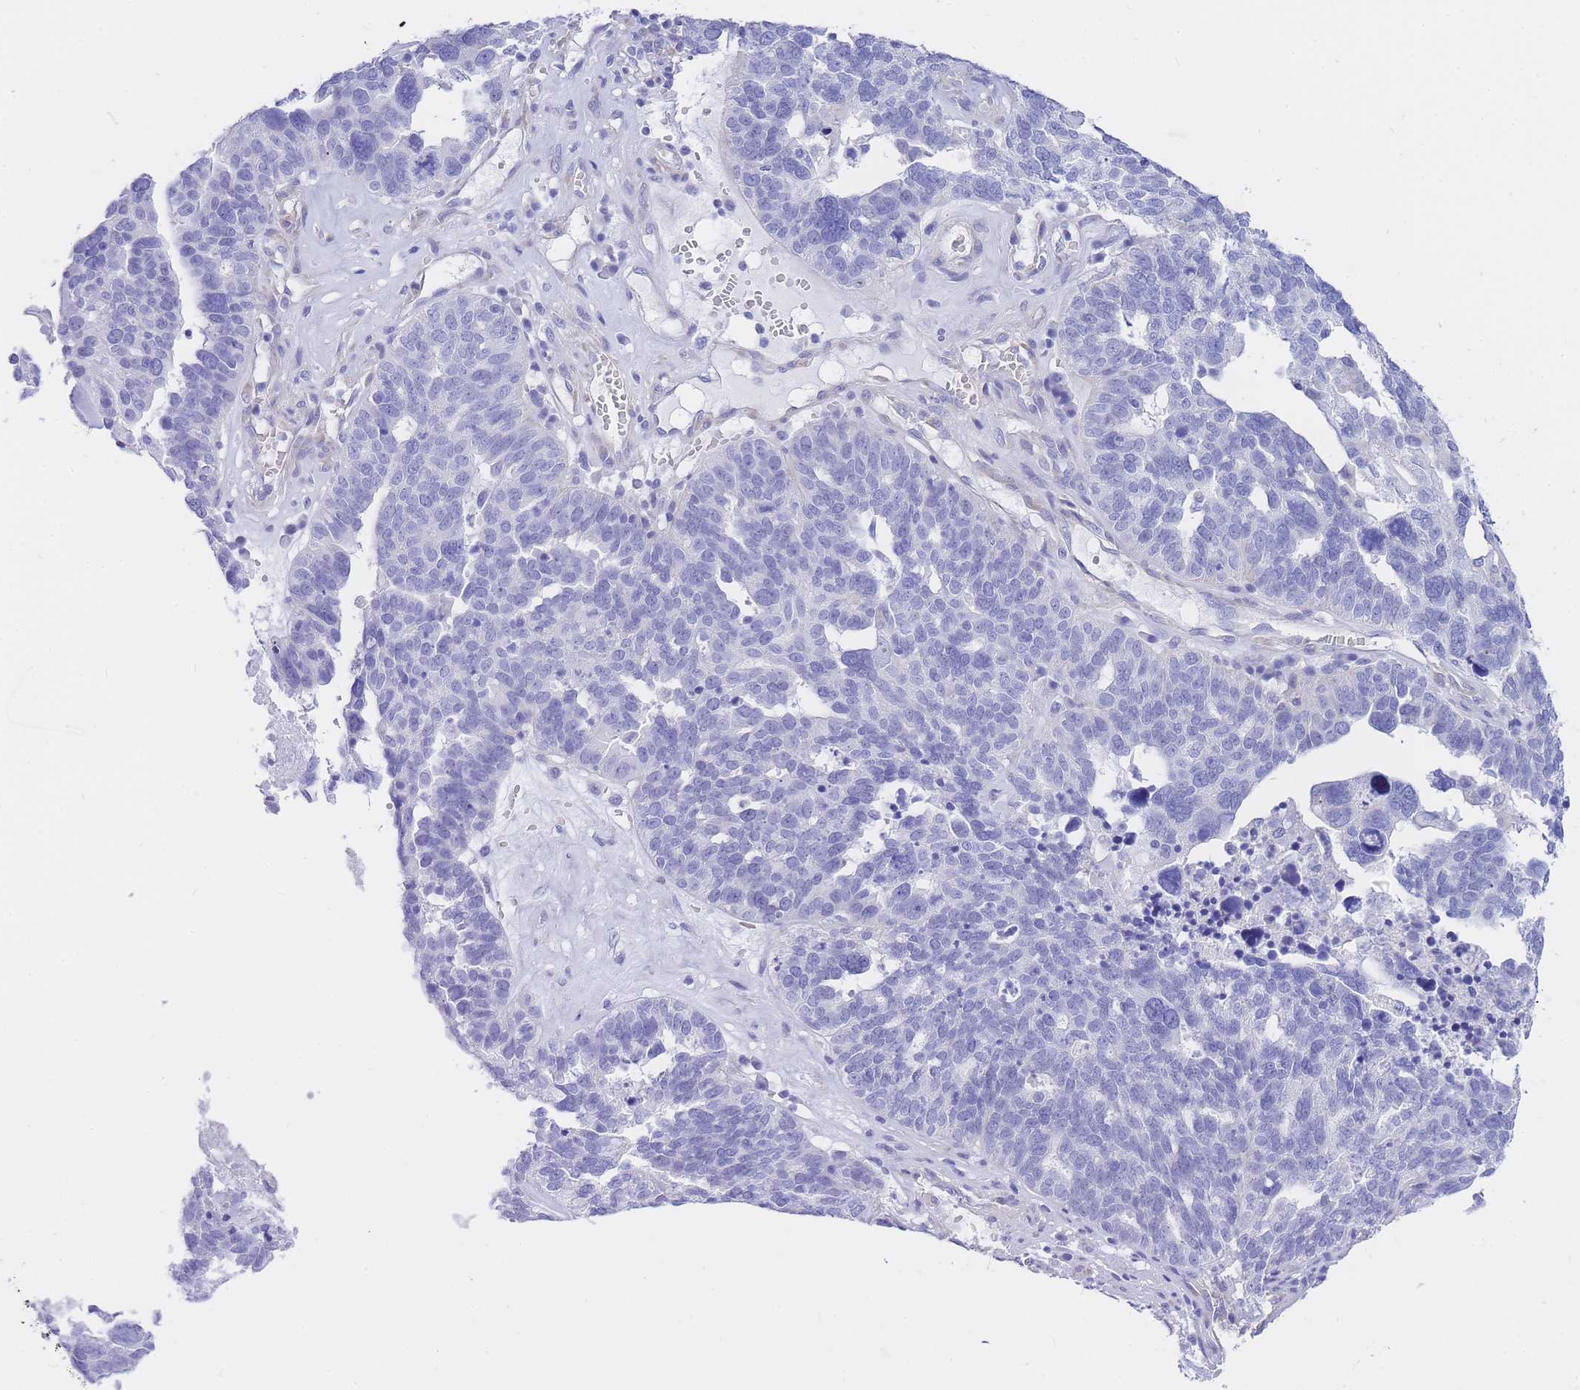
{"staining": {"intensity": "negative", "quantity": "none", "location": "none"}, "tissue": "ovarian cancer", "cell_type": "Tumor cells", "image_type": "cancer", "snomed": [{"axis": "morphology", "description": "Cystadenocarcinoma, serous, NOS"}, {"axis": "topography", "description": "Ovary"}], "caption": "This is an IHC micrograph of human serous cystadenocarcinoma (ovarian). There is no positivity in tumor cells.", "gene": "SRSF12", "patient": {"sex": "female", "age": 59}}